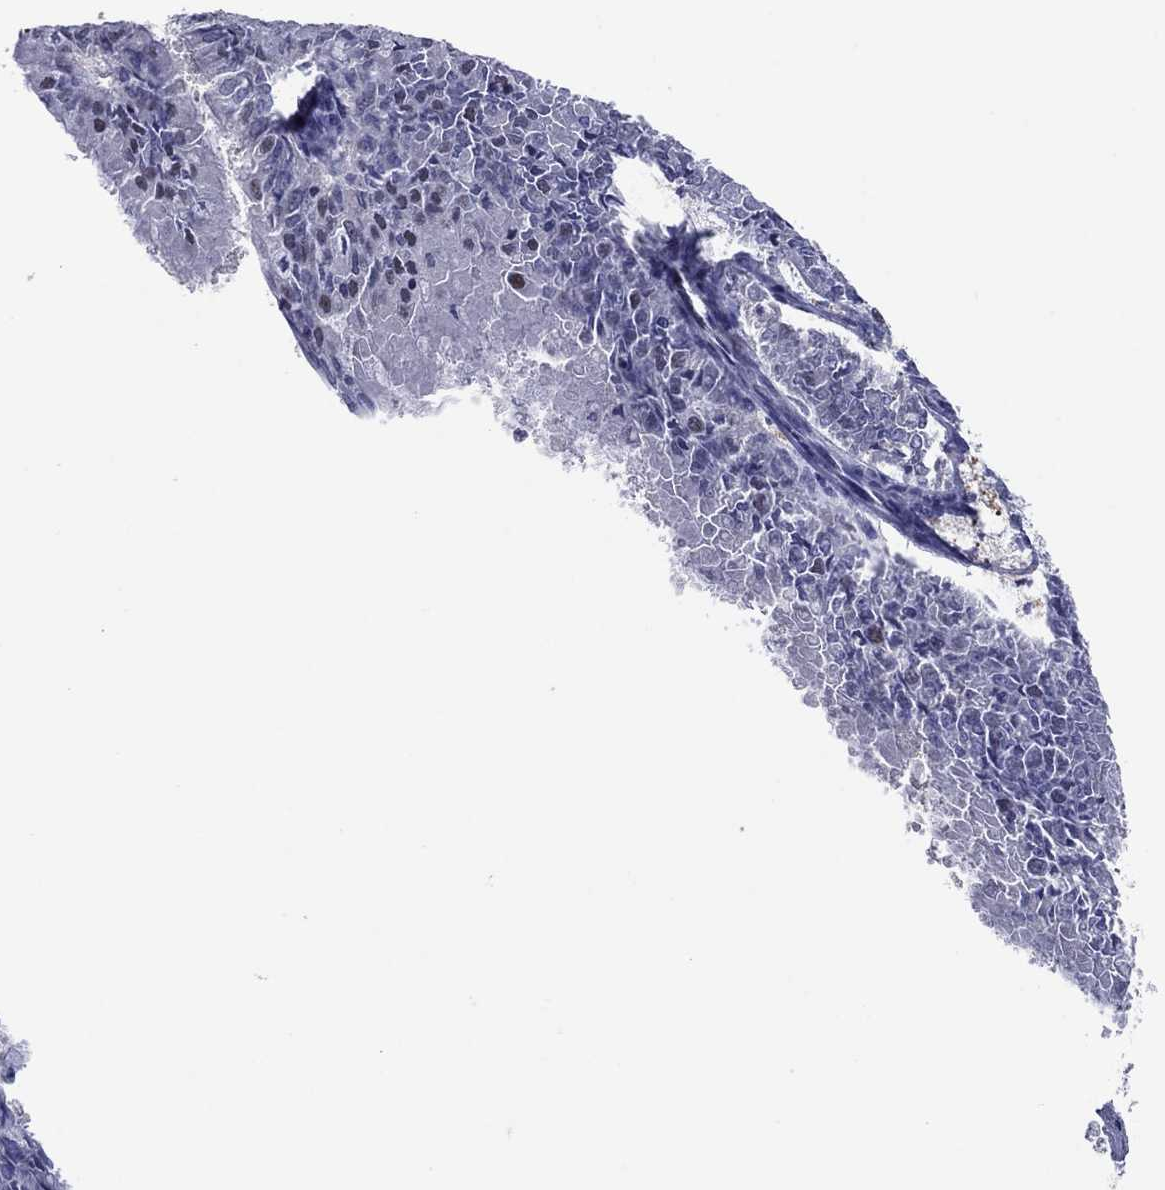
{"staining": {"intensity": "negative", "quantity": "none", "location": "none"}, "tissue": "endometrial cancer", "cell_type": "Tumor cells", "image_type": "cancer", "snomed": [{"axis": "morphology", "description": "Adenocarcinoma, NOS"}, {"axis": "topography", "description": "Endometrium"}], "caption": "Endometrial adenocarcinoma was stained to show a protein in brown. There is no significant positivity in tumor cells.", "gene": "TYMS", "patient": {"sex": "female", "age": 57}}